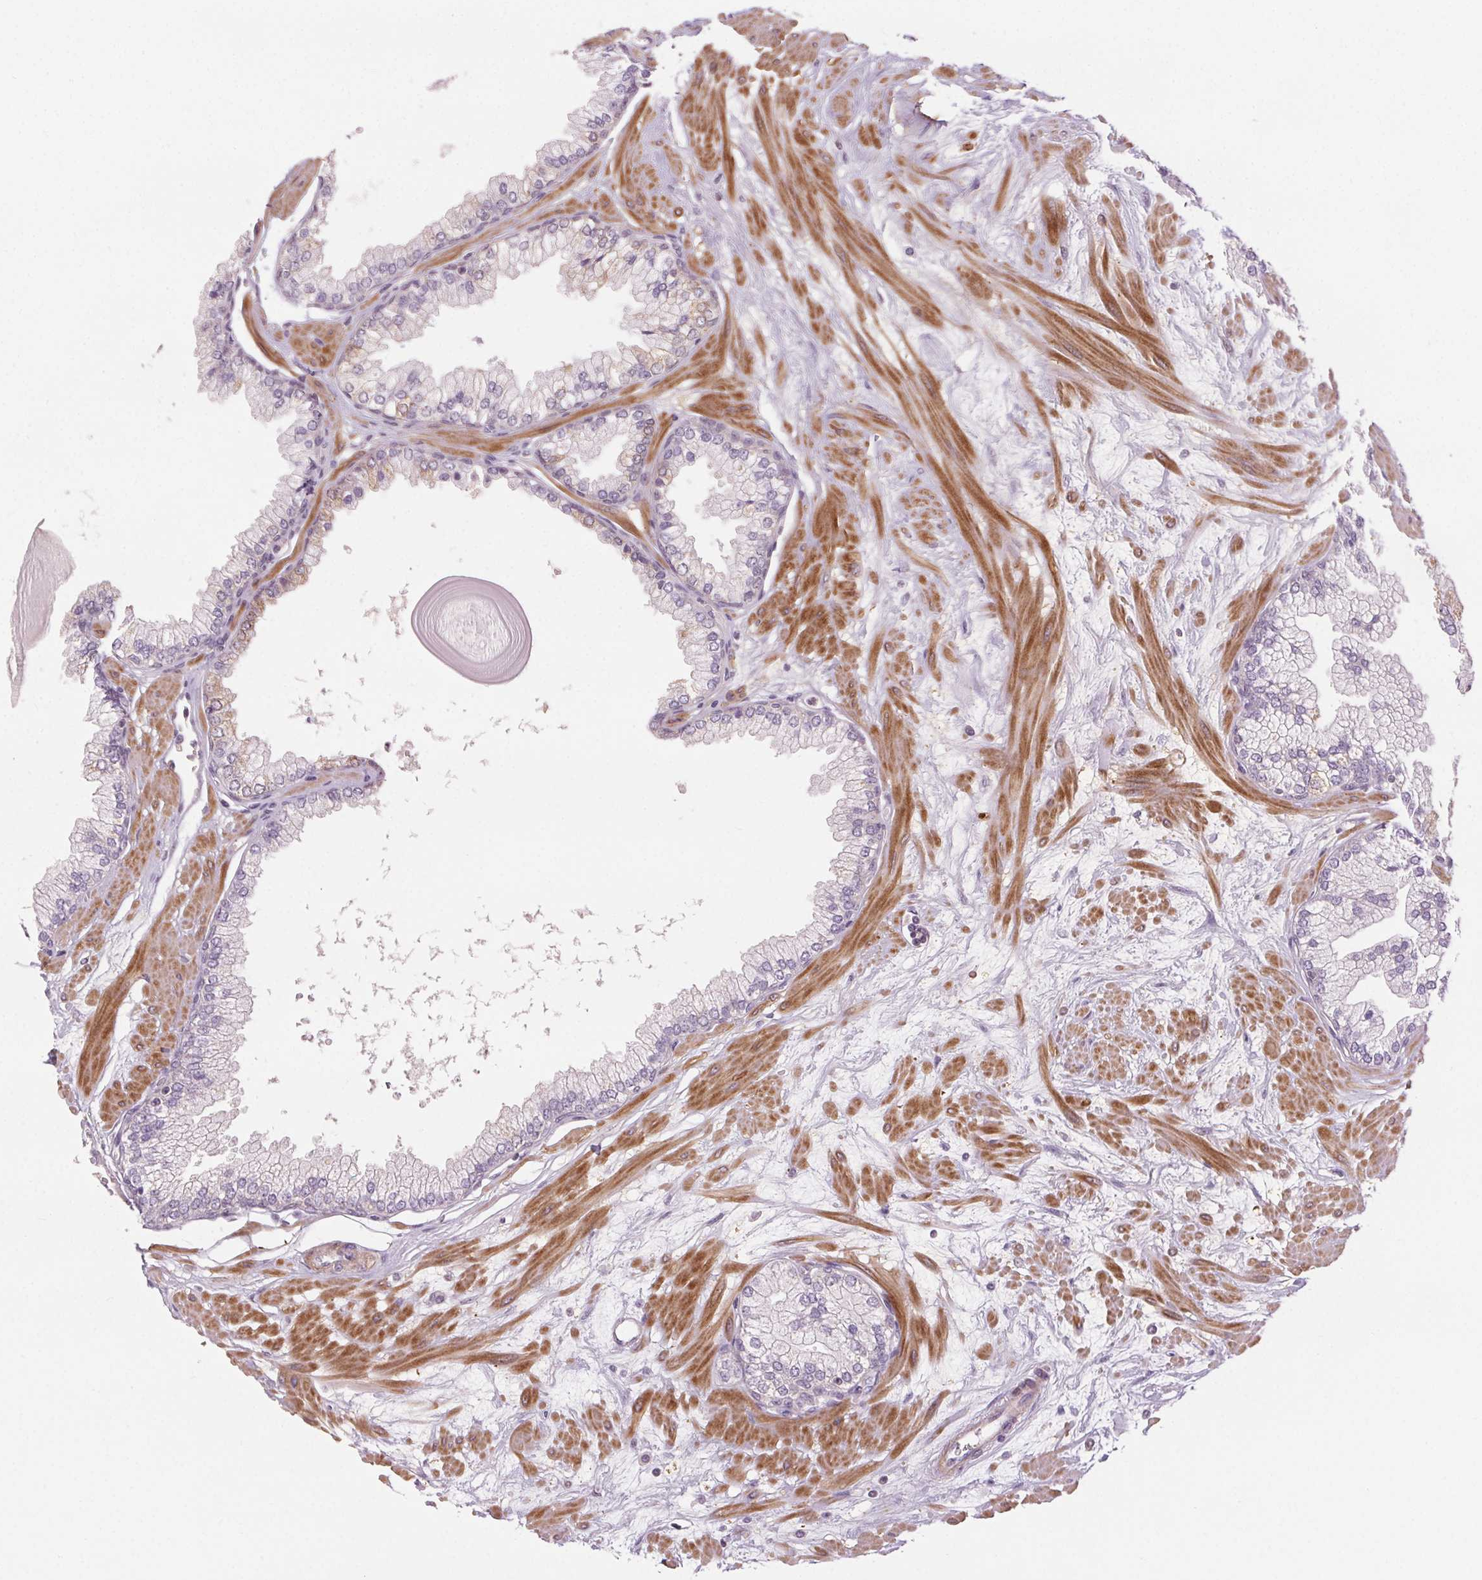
{"staining": {"intensity": "moderate", "quantity": "25%-75%", "location": "cytoplasmic/membranous"}, "tissue": "prostate", "cell_type": "Glandular cells", "image_type": "normal", "snomed": [{"axis": "morphology", "description": "Normal tissue, NOS"}, {"axis": "topography", "description": "Prostate"}, {"axis": "topography", "description": "Peripheral nerve tissue"}], "caption": "A brown stain labels moderate cytoplasmic/membranous expression of a protein in glandular cells of unremarkable prostate.", "gene": "HHLA2", "patient": {"sex": "male", "age": 61}}